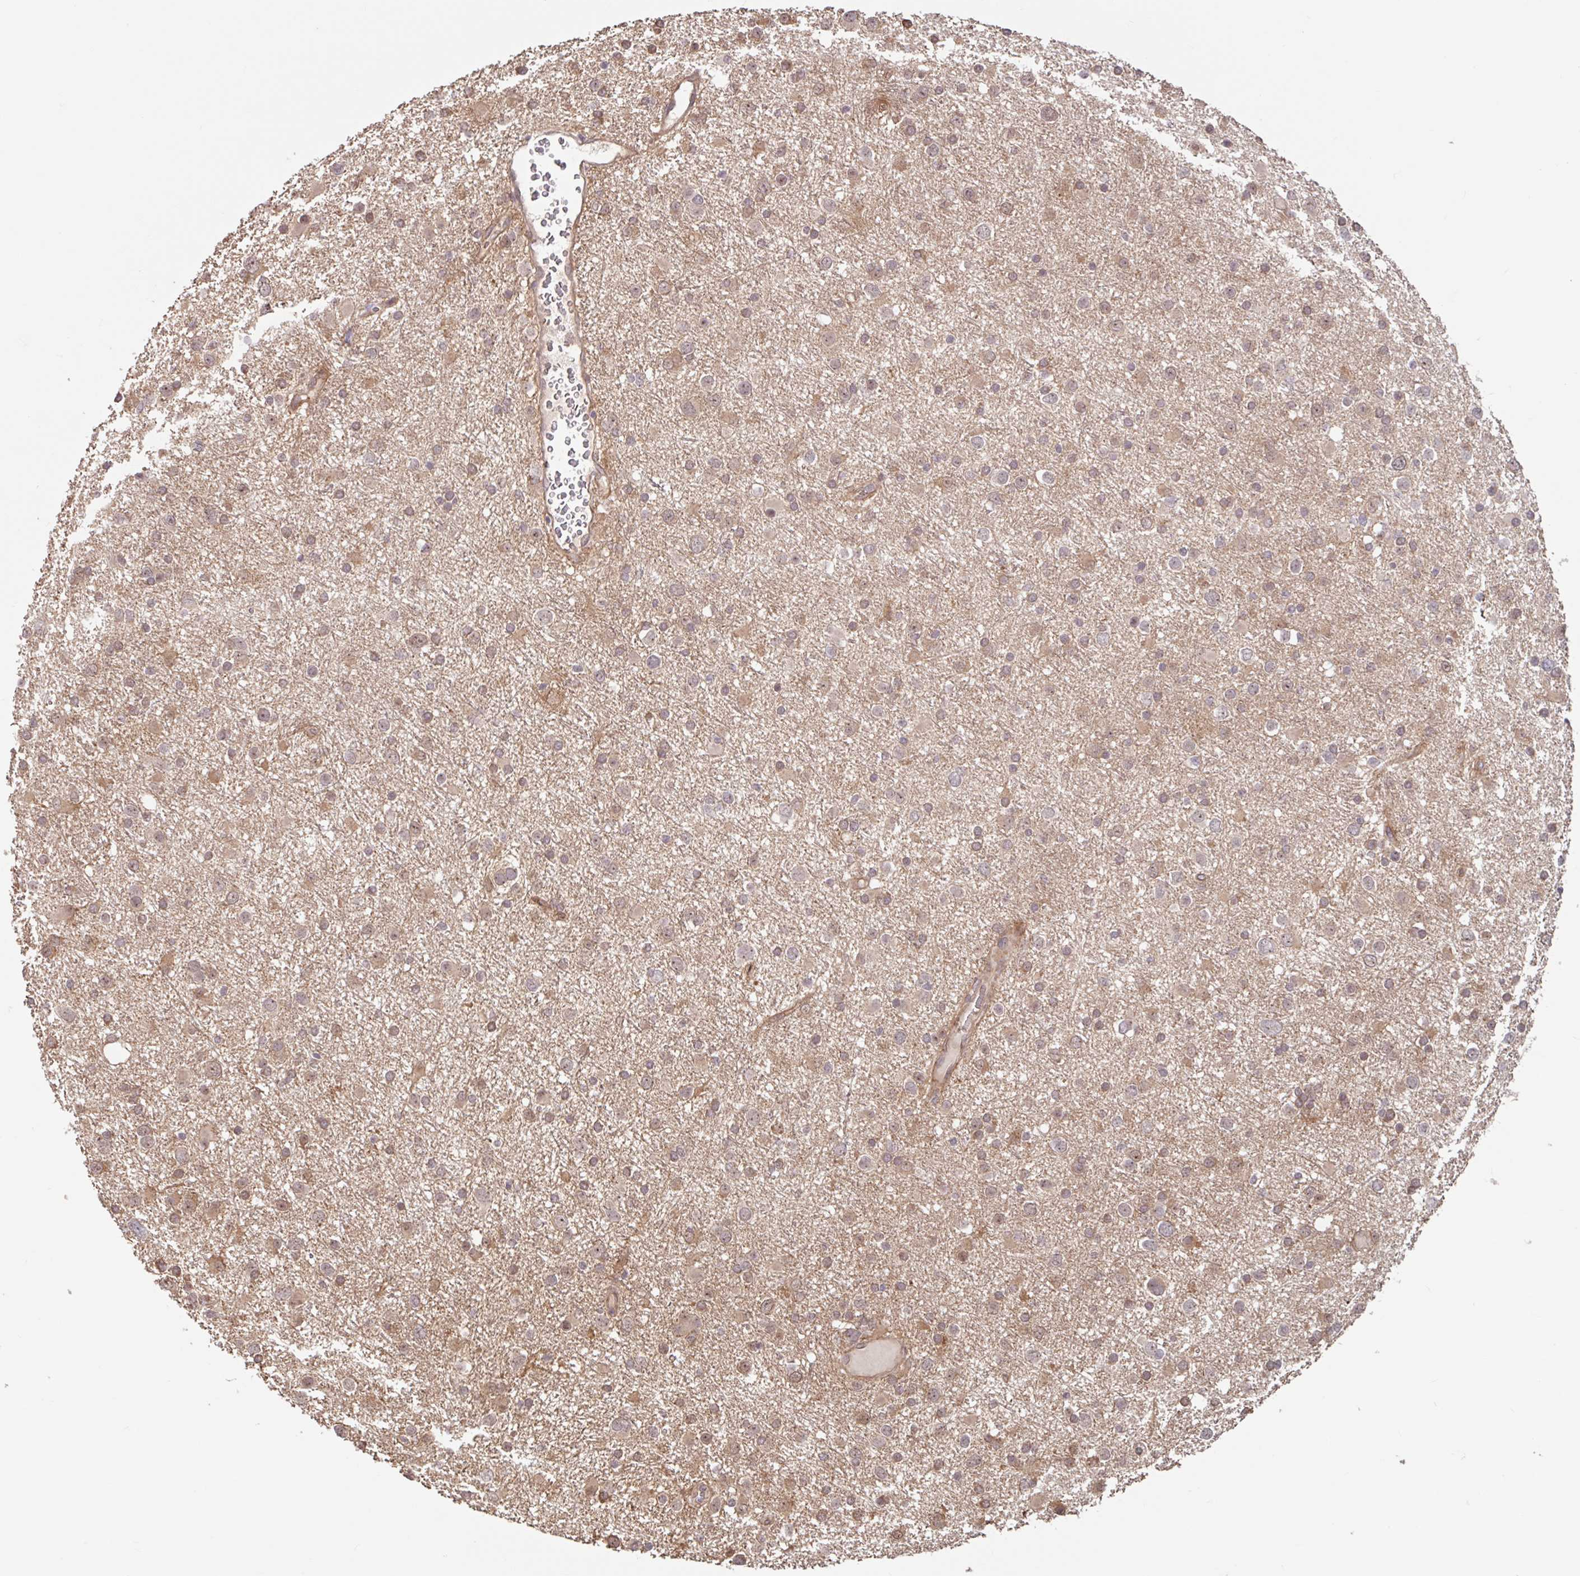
{"staining": {"intensity": "weak", "quantity": "25%-75%", "location": "cytoplasmic/membranous"}, "tissue": "glioma", "cell_type": "Tumor cells", "image_type": "cancer", "snomed": [{"axis": "morphology", "description": "Glioma, malignant, Low grade"}, {"axis": "topography", "description": "Brain"}], "caption": "Immunohistochemistry (IHC) of malignant low-grade glioma shows low levels of weak cytoplasmic/membranous positivity in about 25%-75% of tumor cells. (IHC, brightfield microscopy, high magnification).", "gene": "STYXL1", "patient": {"sex": "female", "age": 32}}